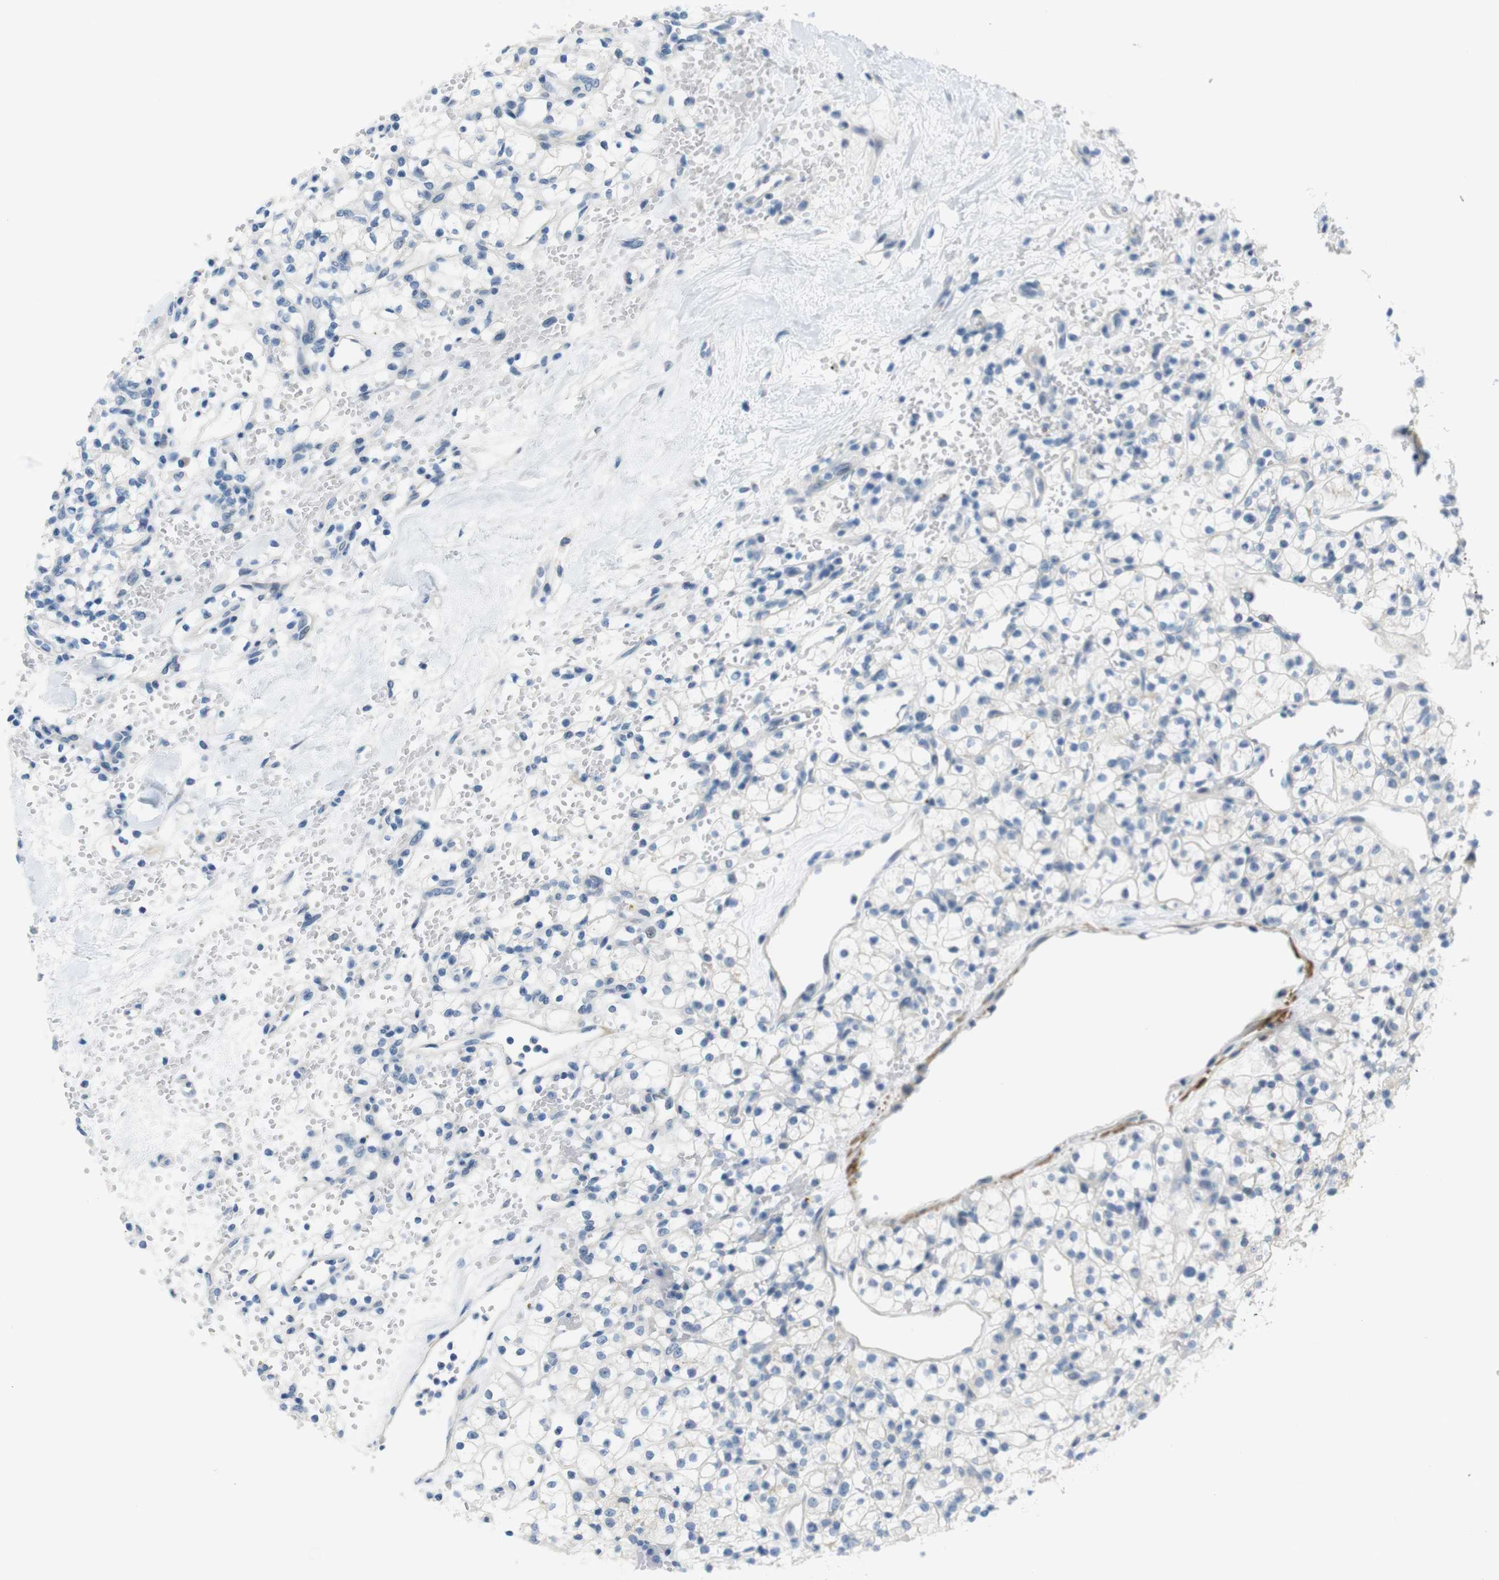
{"staining": {"intensity": "negative", "quantity": "none", "location": "none"}, "tissue": "renal cancer", "cell_type": "Tumor cells", "image_type": "cancer", "snomed": [{"axis": "morphology", "description": "Adenocarcinoma, NOS"}, {"axis": "topography", "description": "Kidney"}], "caption": "High power microscopy histopathology image of an IHC histopathology image of renal cancer (adenocarcinoma), revealing no significant staining in tumor cells.", "gene": "HRH2", "patient": {"sex": "female", "age": 60}}